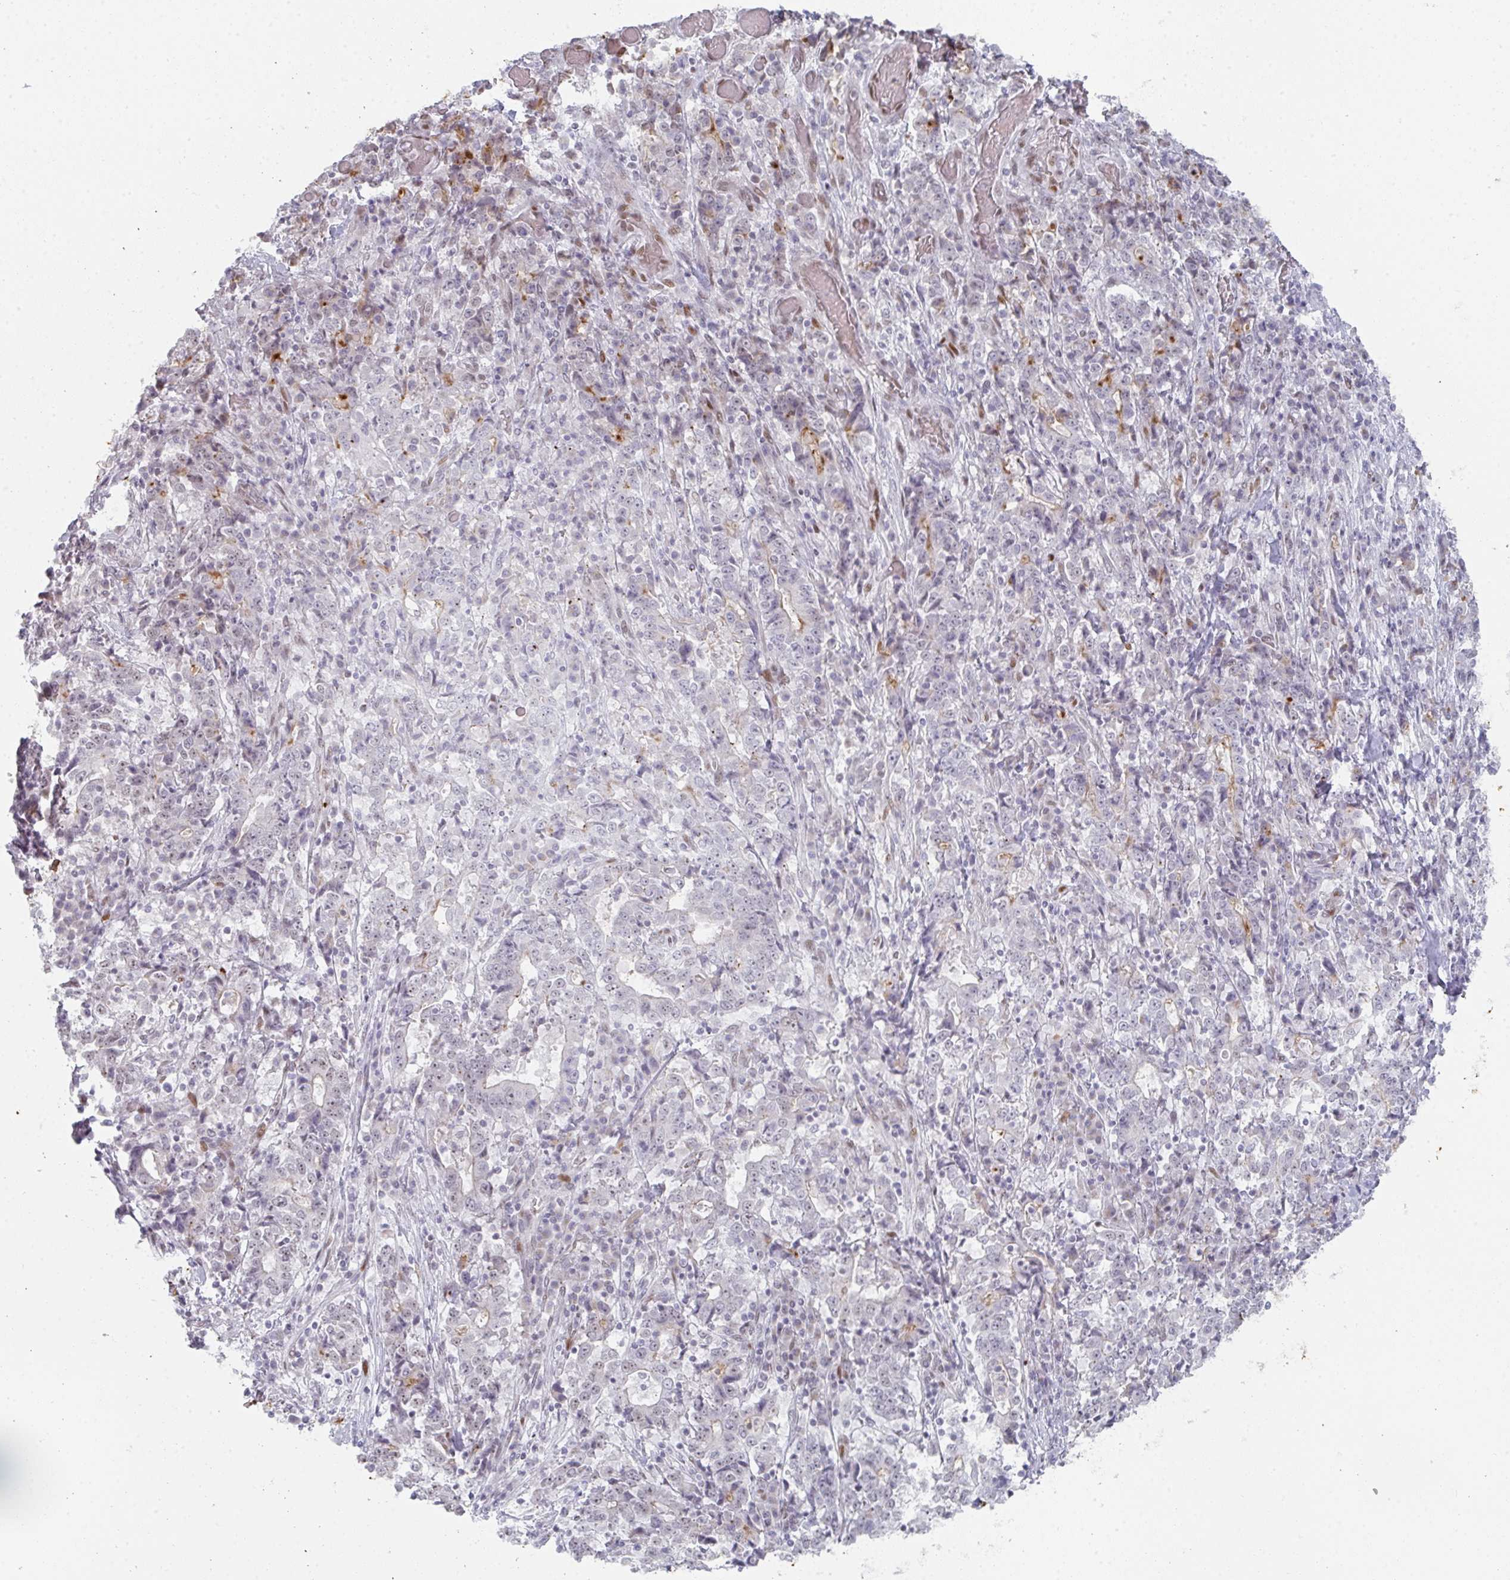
{"staining": {"intensity": "negative", "quantity": "none", "location": "none"}, "tissue": "stomach cancer", "cell_type": "Tumor cells", "image_type": "cancer", "snomed": [{"axis": "morphology", "description": "Normal tissue, NOS"}, {"axis": "morphology", "description": "Adenocarcinoma, NOS"}, {"axis": "topography", "description": "Stomach, upper"}, {"axis": "topography", "description": "Stomach"}], "caption": "DAB immunohistochemical staining of human adenocarcinoma (stomach) displays no significant expression in tumor cells.", "gene": "POU2AF2", "patient": {"sex": "male", "age": 59}}